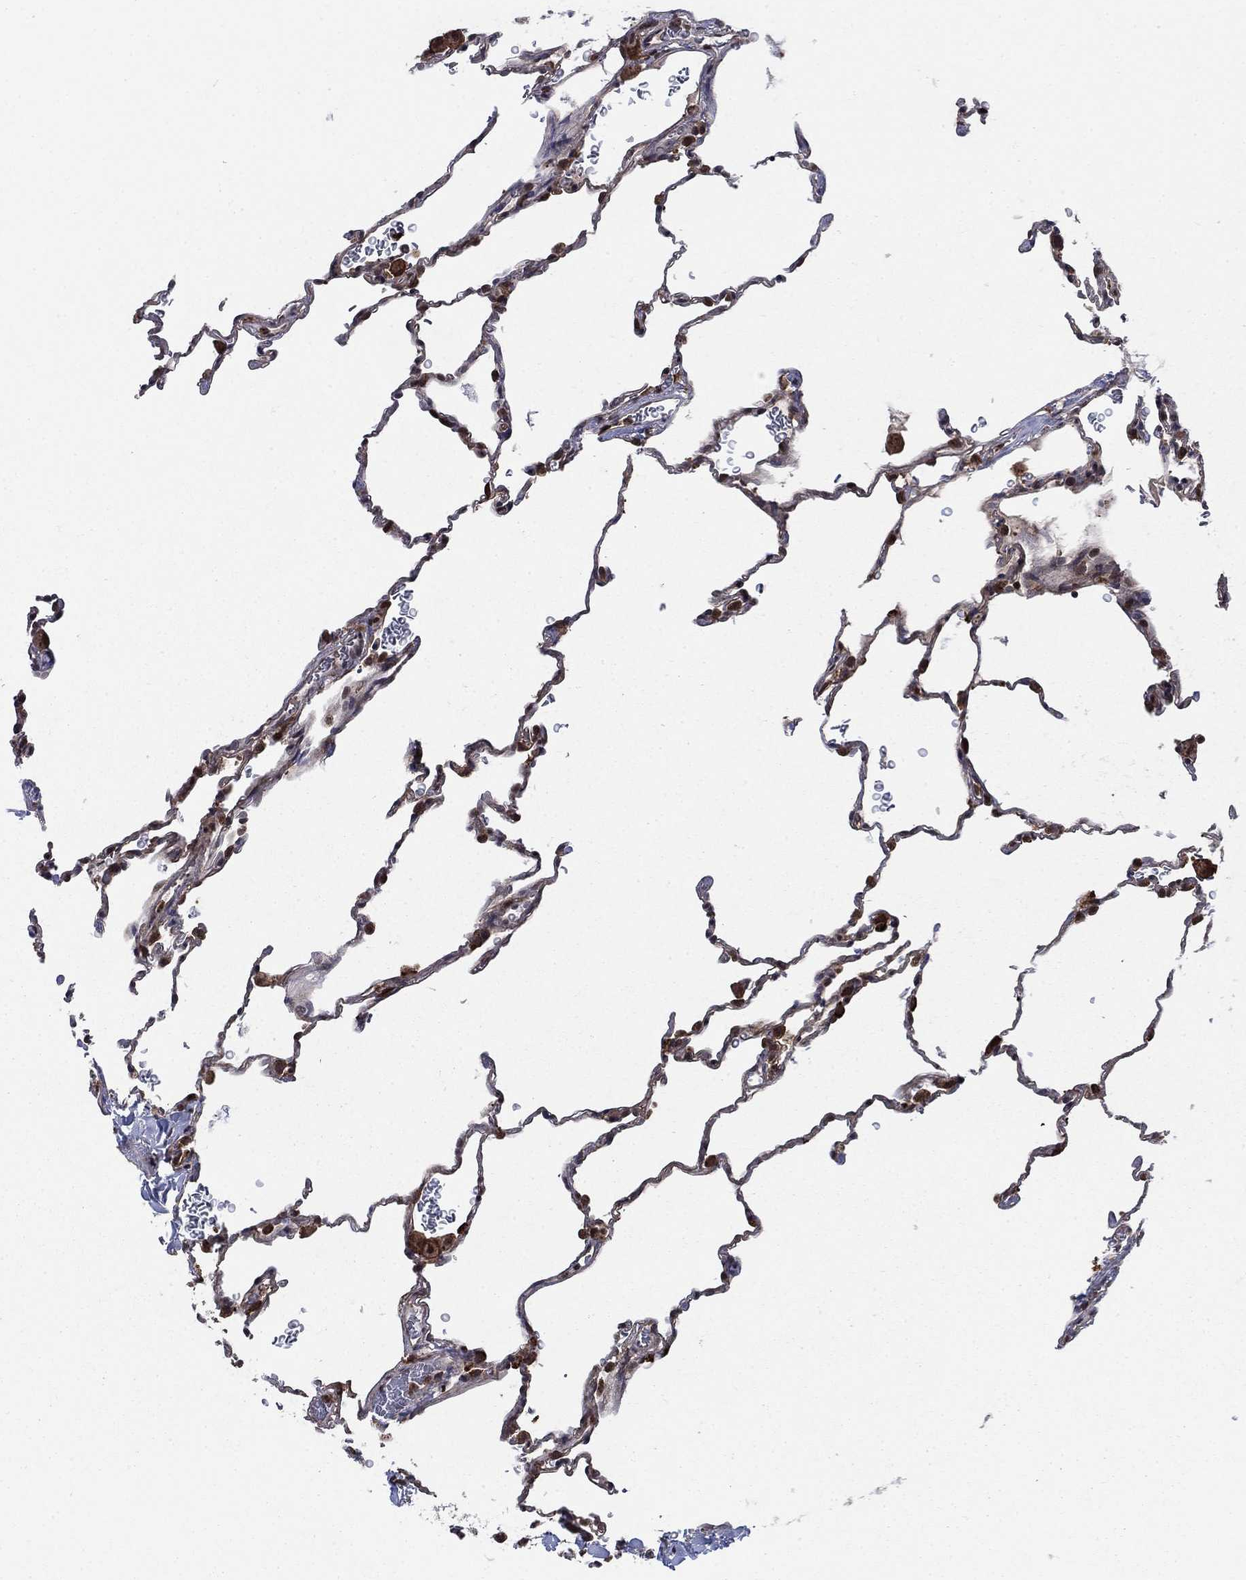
{"staining": {"intensity": "moderate", "quantity": "<25%", "location": "cytoplasmic/membranous"}, "tissue": "lung", "cell_type": "Alveolar cells", "image_type": "normal", "snomed": [{"axis": "morphology", "description": "Normal tissue, NOS"}, {"axis": "morphology", "description": "Adenocarcinoma, metastatic, NOS"}, {"axis": "topography", "description": "Lung"}], "caption": "This histopathology image demonstrates immunohistochemistry staining of unremarkable lung, with low moderate cytoplasmic/membranous positivity in about <25% of alveolar cells.", "gene": "CACYBP", "patient": {"sex": "male", "age": 45}}